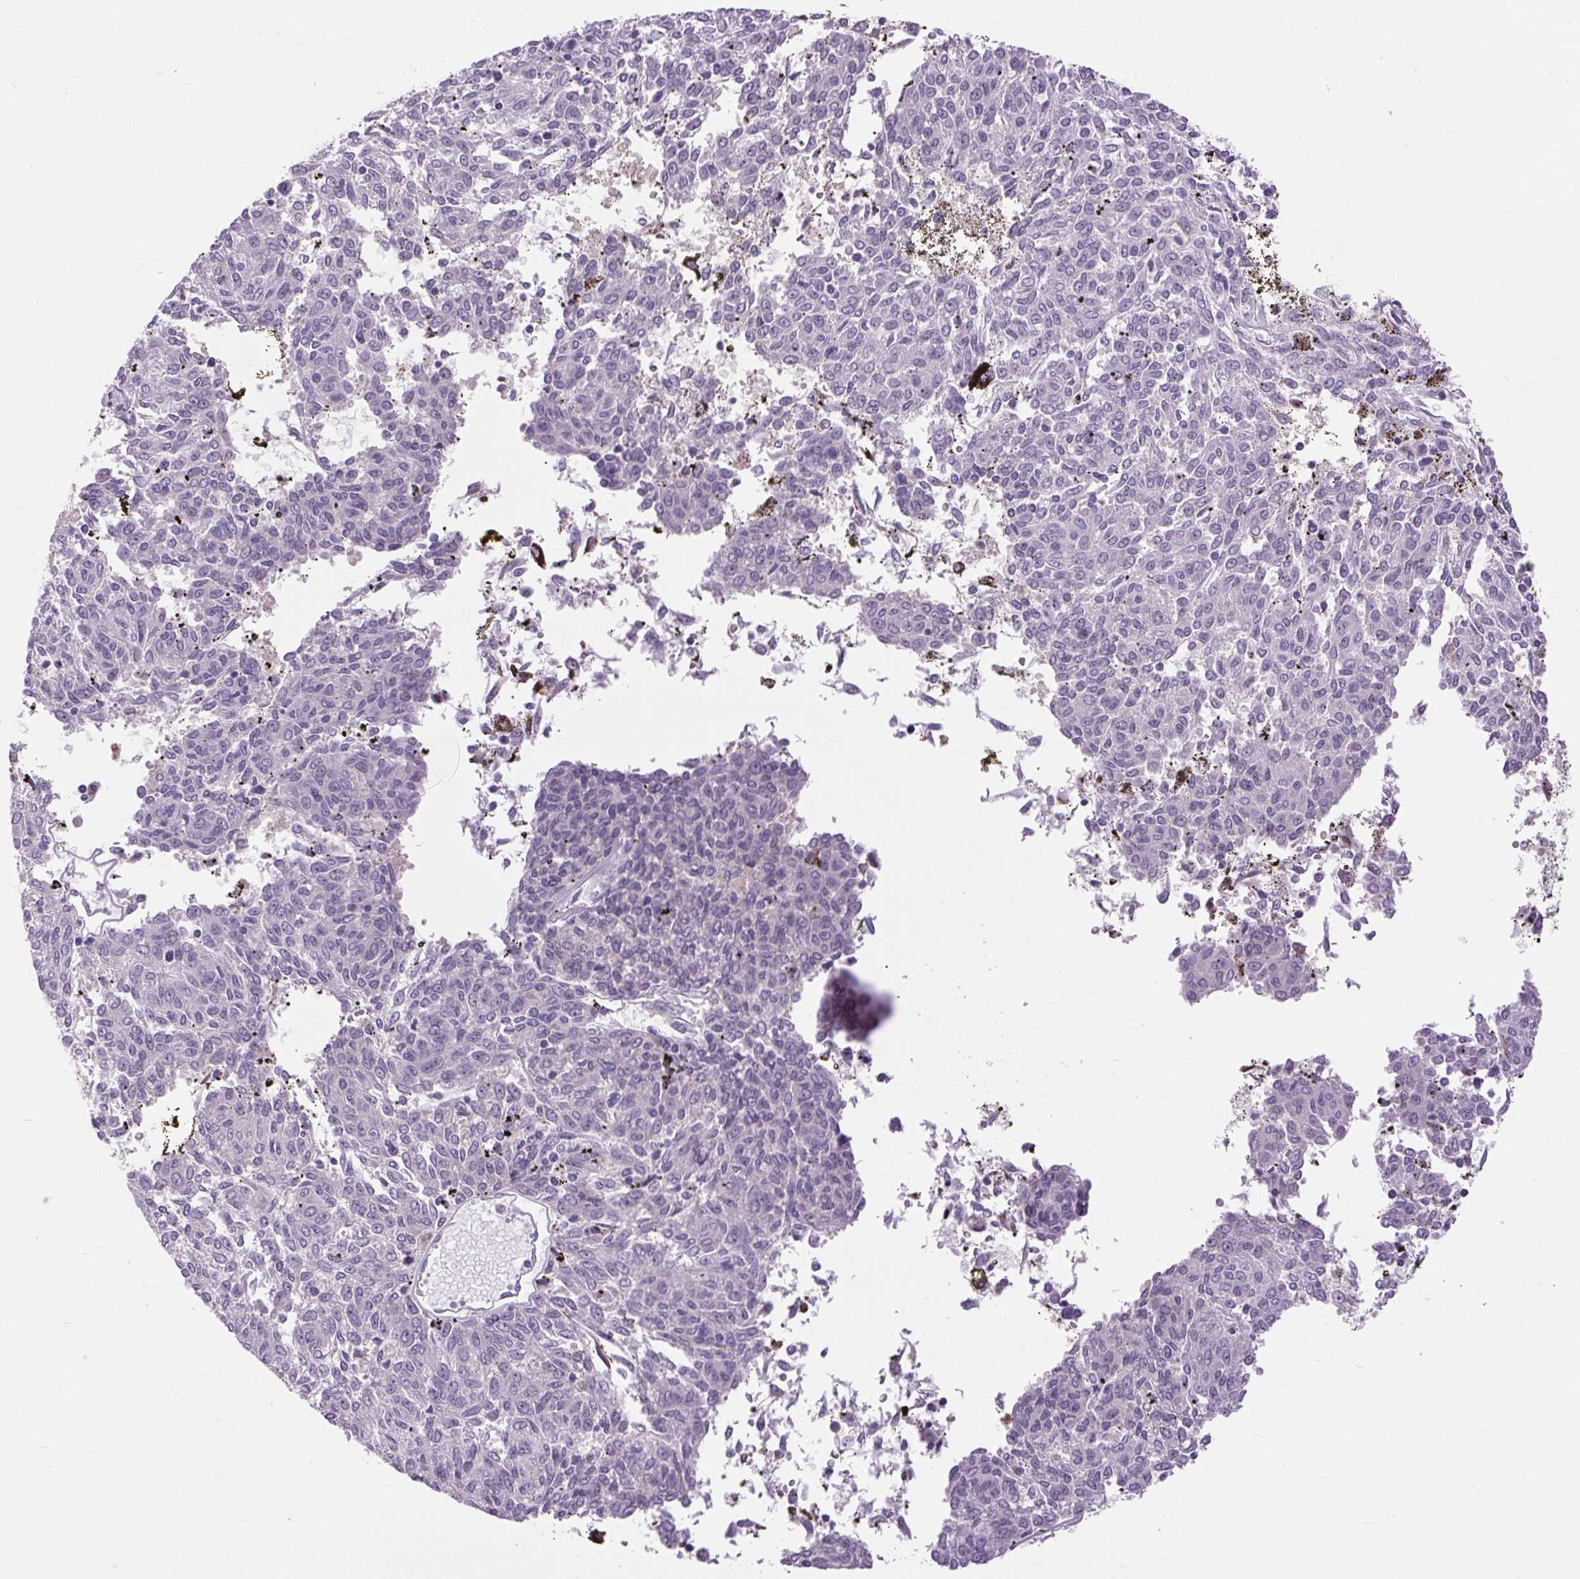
{"staining": {"intensity": "negative", "quantity": "none", "location": "none"}, "tissue": "melanoma", "cell_type": "Tumor cells", "image_type": "cancer", "snomed": [{"axis": "morphology", "description": "Malignant melanoma, NOS"}, {"axis": "topography", "description": "Skin"}], "caption": "High power microscopy image of an immunohistochemistry (IHC) photomicrograph of melanoma, revealing no significant staining in tumor cells.", "gene": "SOWAHC", "patient": {"sex": "female", "age": 72}}